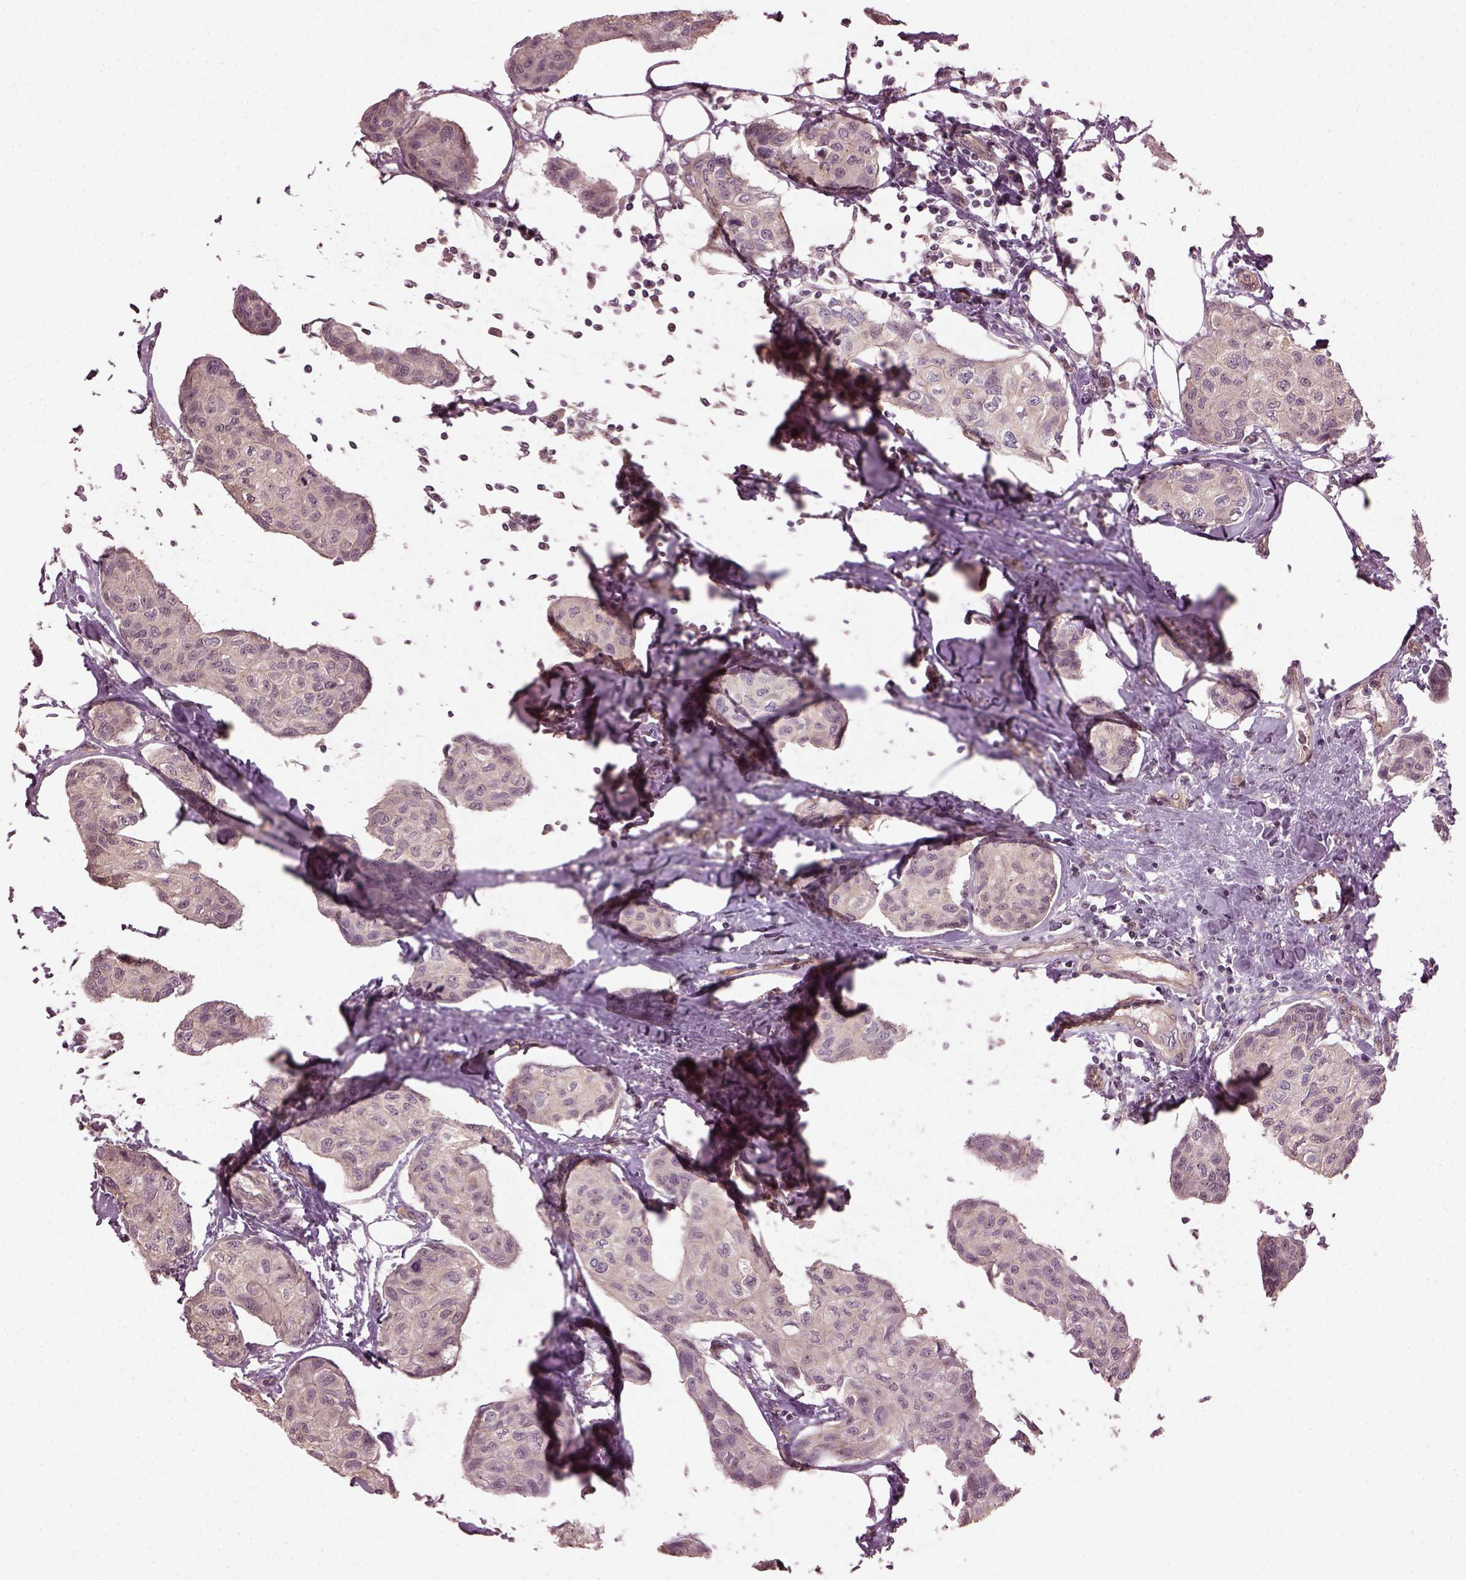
{"staining": {"intensity": "negative", "quantity": "none", "location": "none"}, "tissue": "breast cancer", "cell_type": "Tumor cells", "image_type": "cancer", "snomed": [{"axis": "morphology", "description": "Duct carcinoma"}, {"axis": "topography", "description": "Breast"}], "caption": "Immunohistochemistry (IHC) histopathology image of human invasive ductal carcinoma (breast) stained for a protein (brown), which demonstrates no positivity in tumor cells.", "gene": "GNRH1", "patient": {"sex": "female", "age": 80}}